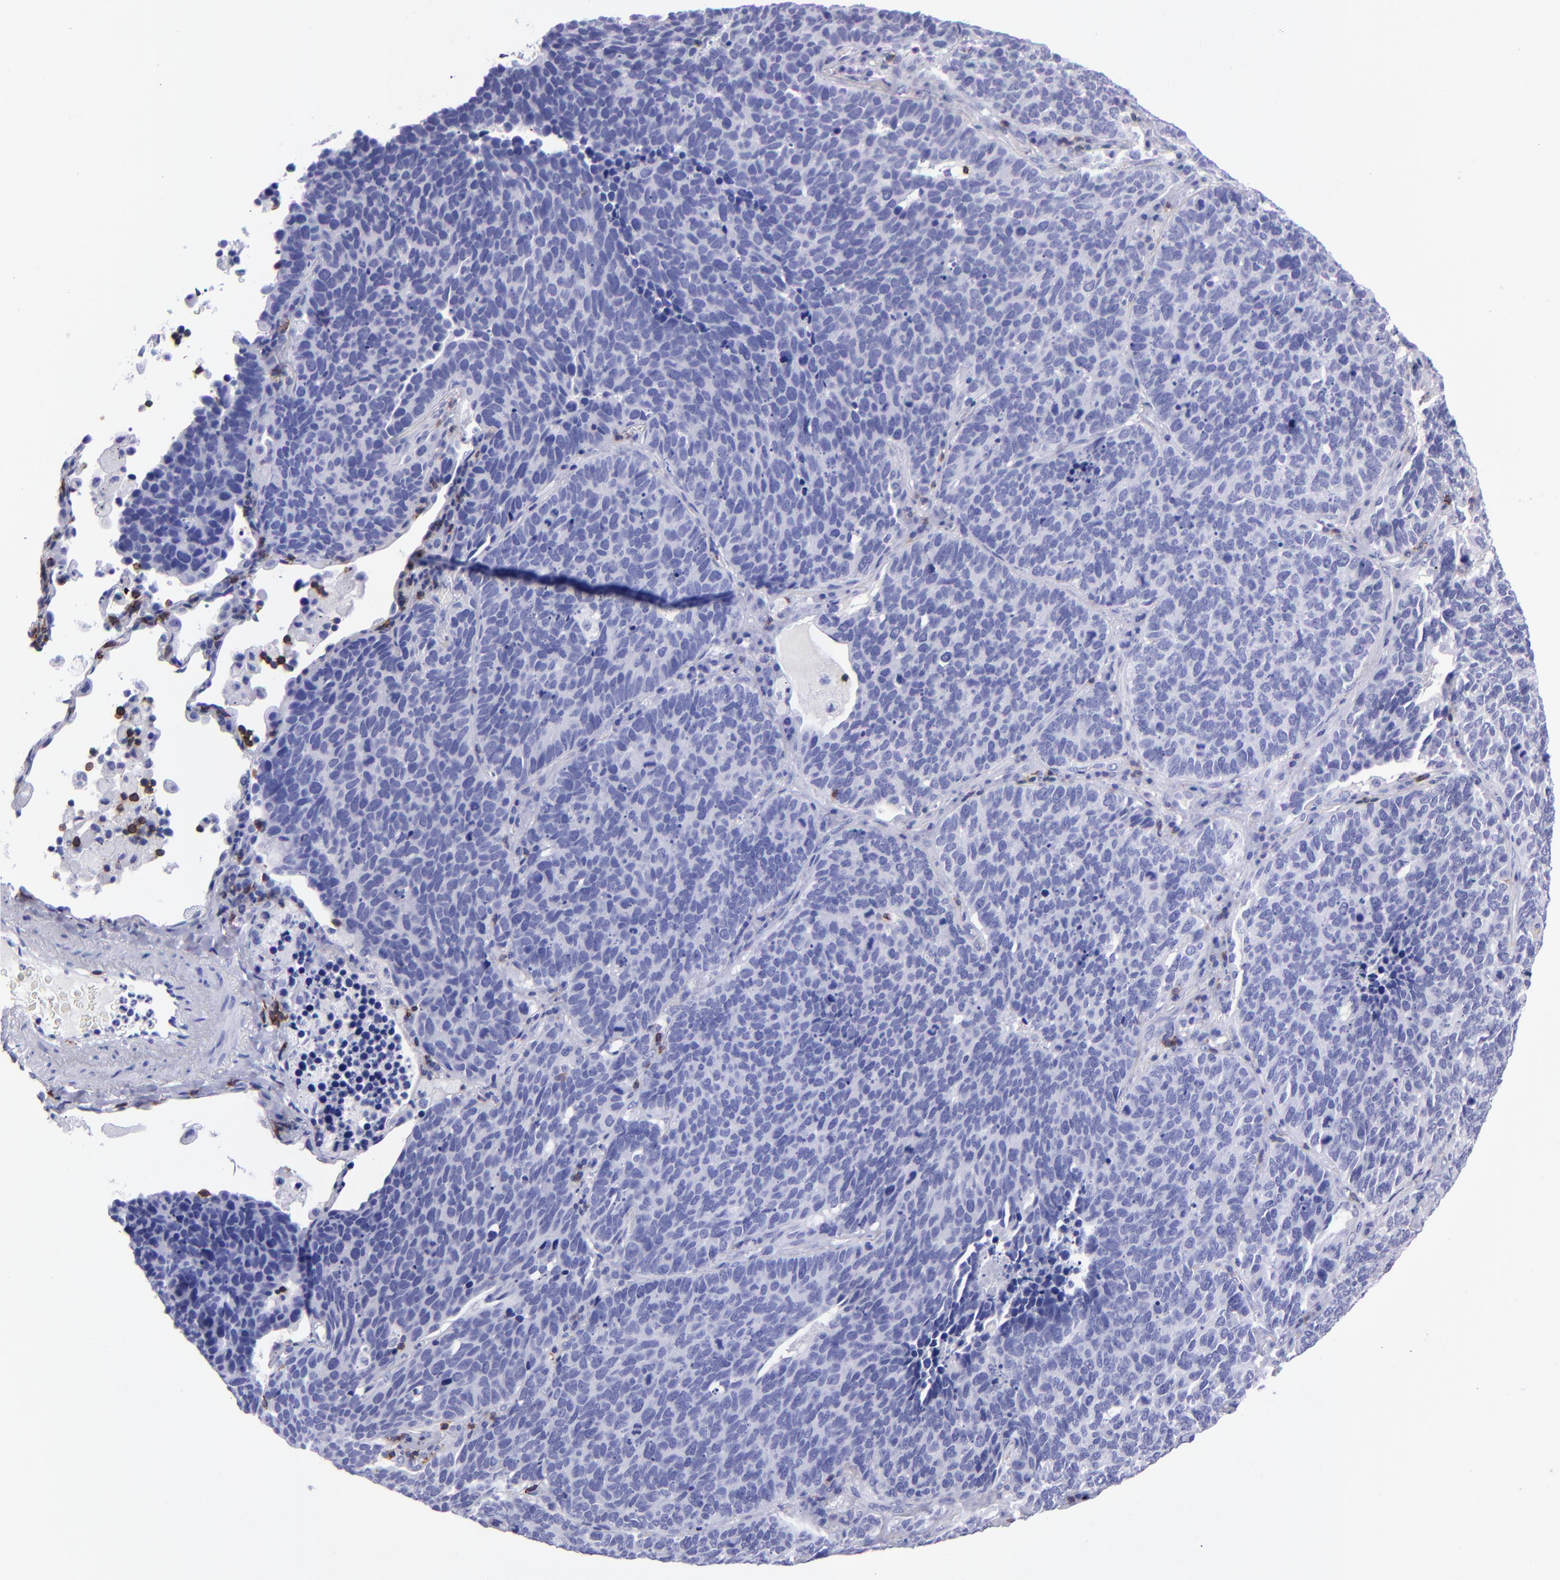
{"staining": {"intensity": "negative", "quantity": "none", "location": "none"}, "tissue": "lung cancer", "cell_type": "Tumor cells", "image_type": "cancer", "snomed": [{"axis": "morphology", "description": "Neoplasm, malignant, NOS"}, {"axis": "topography", "description": "Lung"}], "caption": "The micrograph exhibits no staining of tumor cells in lung cancer.", "gene": "CD6", "patient": {"sex": "female", "age": 75}}